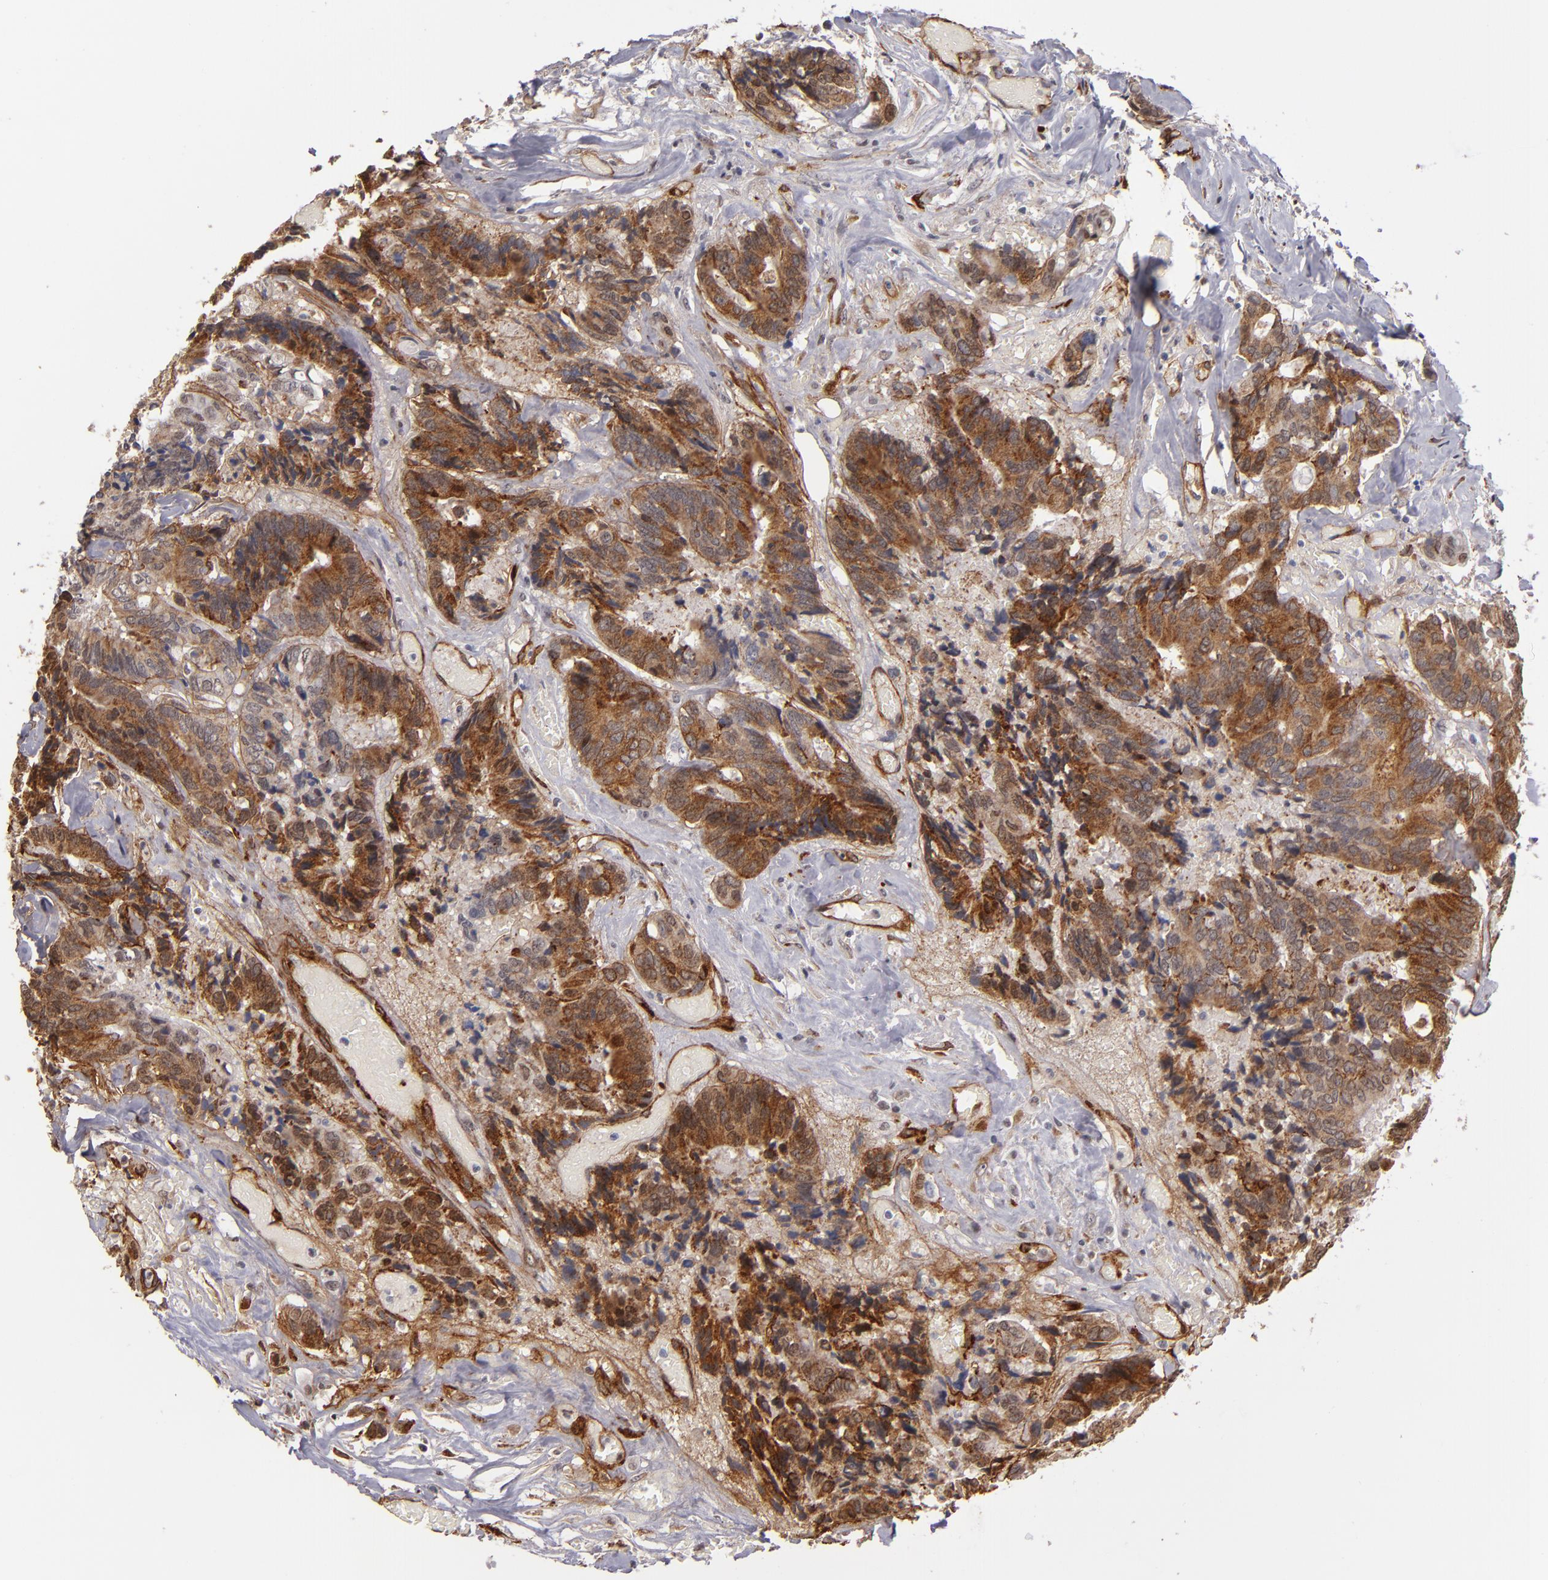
{"staining": {"intensity": "moderate", "quantity": ">75%", "location": "cytoplasmic/membranous"}, "tissue": "colorectal cancer", "cell_type": "Tumor cells", "image_type": "cancer", "snomed": [{"axis": "morphology", "description": "Adenocarcinoma, NOS"}, {"axis": "topography", "description": "Rectum"}], "caption": "Immunohistochemistry (IHC) histopathology image of neoplastic tissue: human colorectal cancer stained using IHC displays medium levels of moderate protein expression localized specifically in the cytoplasmic/membranous of tumor cells, appearing as a cytoplasmic/membranous brown color.", "gene": "LAMC1", "patient": {"sex": "male", "age": 55}}